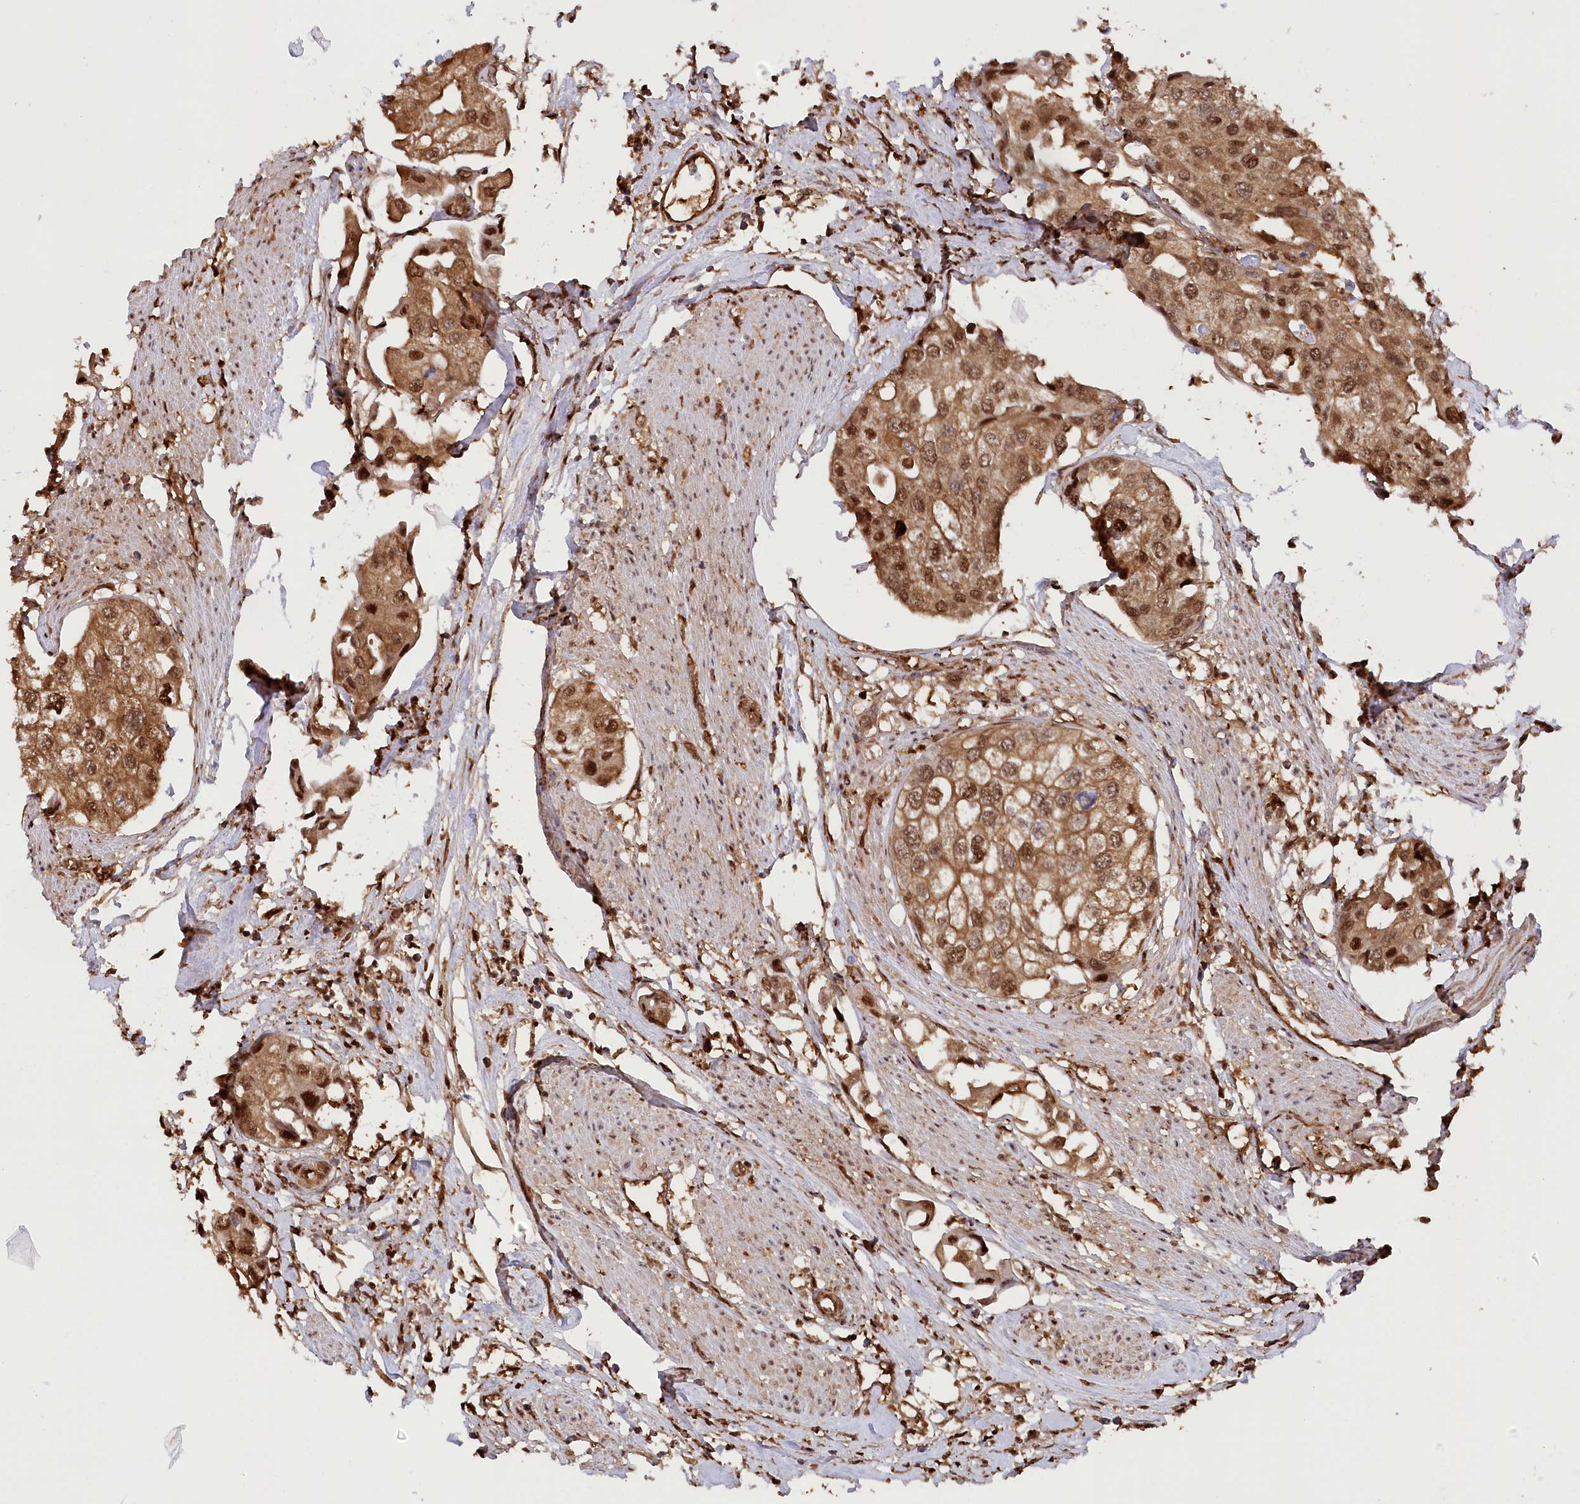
{"staining": {"intensity": "strong", "quantity": ">75%", "location": "cytoplasmic/membranous,nuclear"}, "tissue": "urothelial cancer", "cell_type": "Tumor cells", "image_type": "cancer", "snomed": [{"axis": "morphology", "description": "Urothelial carcinoma, High grade"}, {"axis": "topography", "description": "Urinary bladder"}], "caption": "High-grade urothelial carcinoma tissue exhibits strong cytoplasmic/membranous and nuclear staining in about >75% of tumor cells, visualized by immunohistochemistry.", "gene": "PSMA1", "patient": {"sex": "male", "age": 64}}